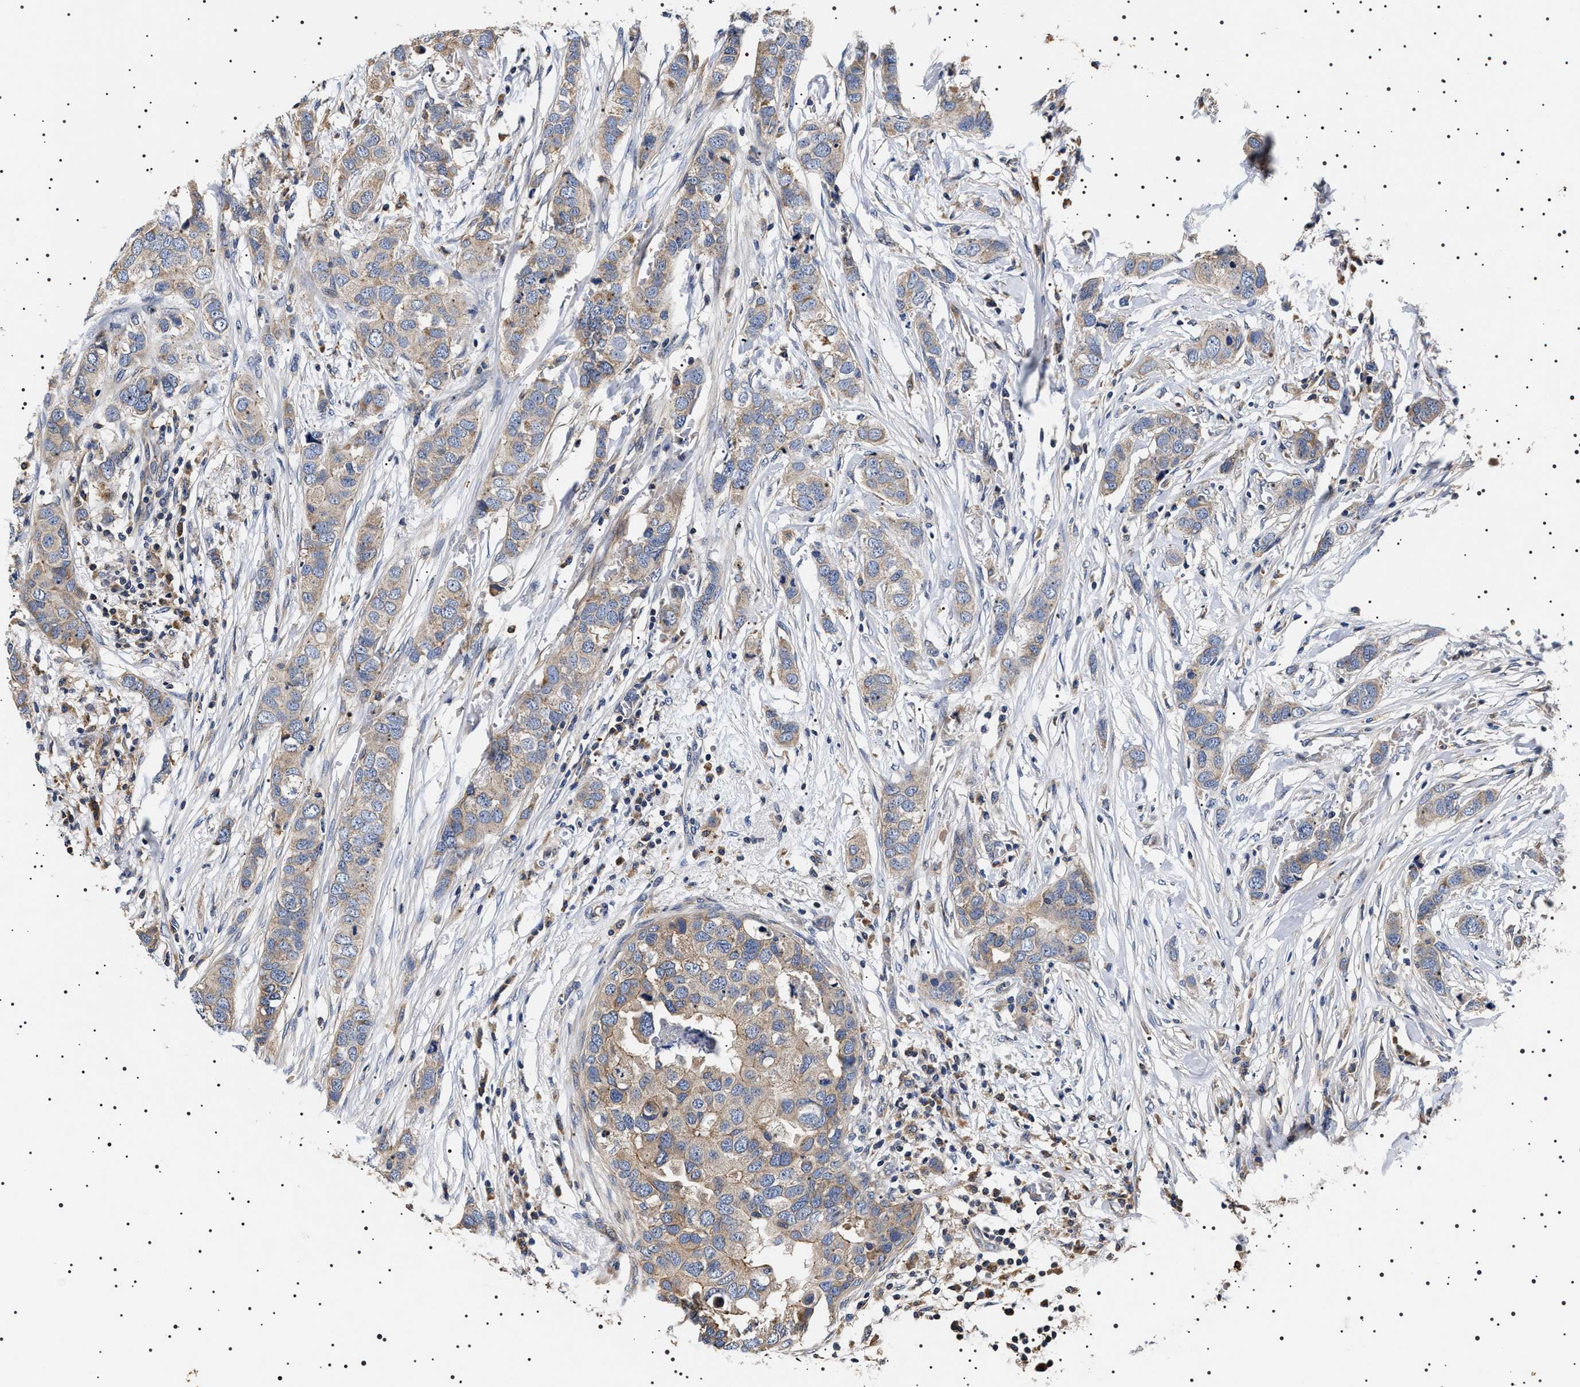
{"staining": {"intensity": "weak", "quantity": ">75%", "location": "cytoplasmic/membranous"}, "tissue": "breast cancer", "cell_type": "Tumor cells", "image_type": "cancer", "snomed": [{"axis": "morphology", "description": "Duct carcinoma"}, {"axis": "topography", "description": "Breast"}], "caption": "IHC of human breast cancer displays low levels of weak cytoplasmic/membranous positivity in about >75% of tumor cells.", "gene": "SLC4A7", "patient": {"sex": "female", "age": 50}}